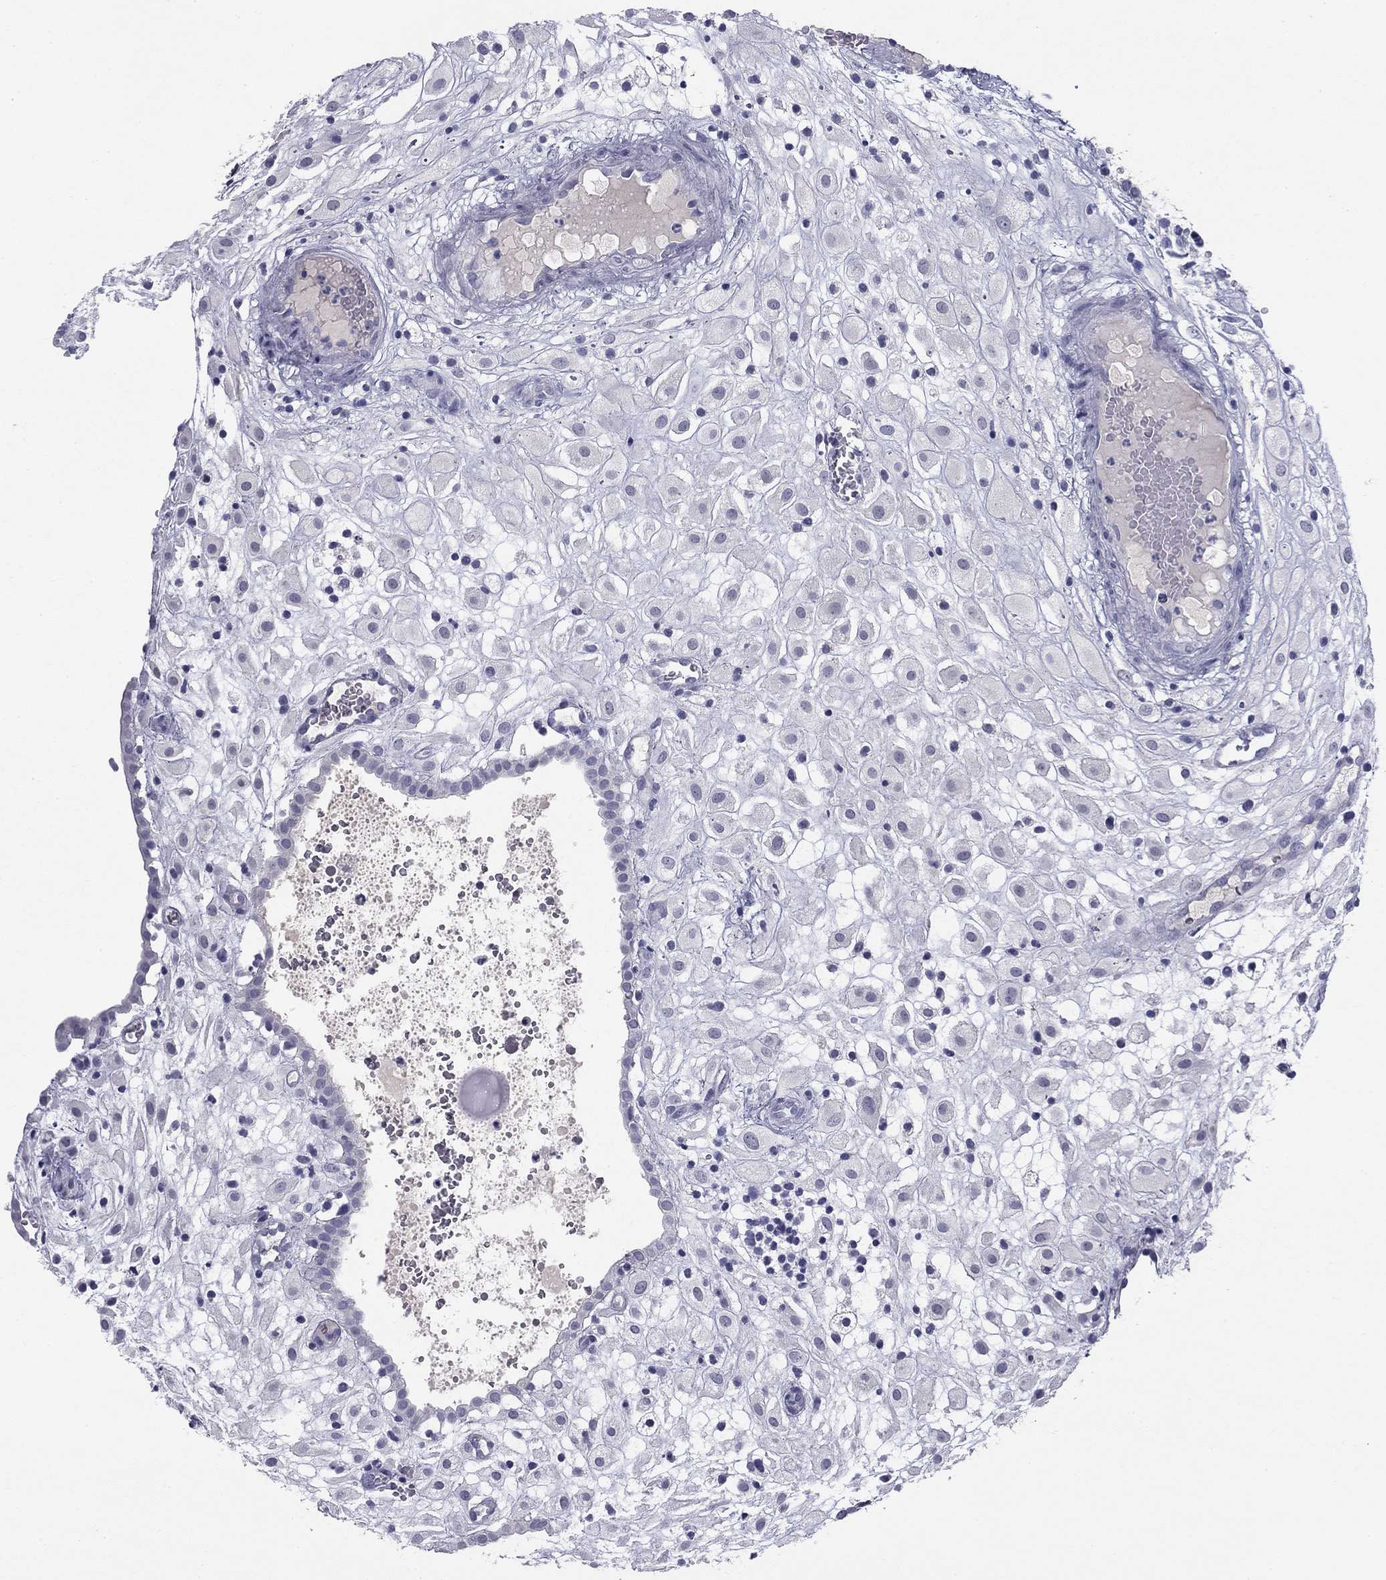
{"staining": {"intensity": "negative", "quantity": "none", "location": "none"}, "tissue": "placenta", "cell_type": "Decidual cells", "image_type": "normal", "snomed": [{"axis": "morphology", "description": "Normal tissue, NOS"}, {"axis": "topography", "description": "Placenta"}], "caption": "The image reveals no staining of decidual cells in benign placenta.", "gene": "TFAP2B", "patient": {"sex": "female", "age": 24}}